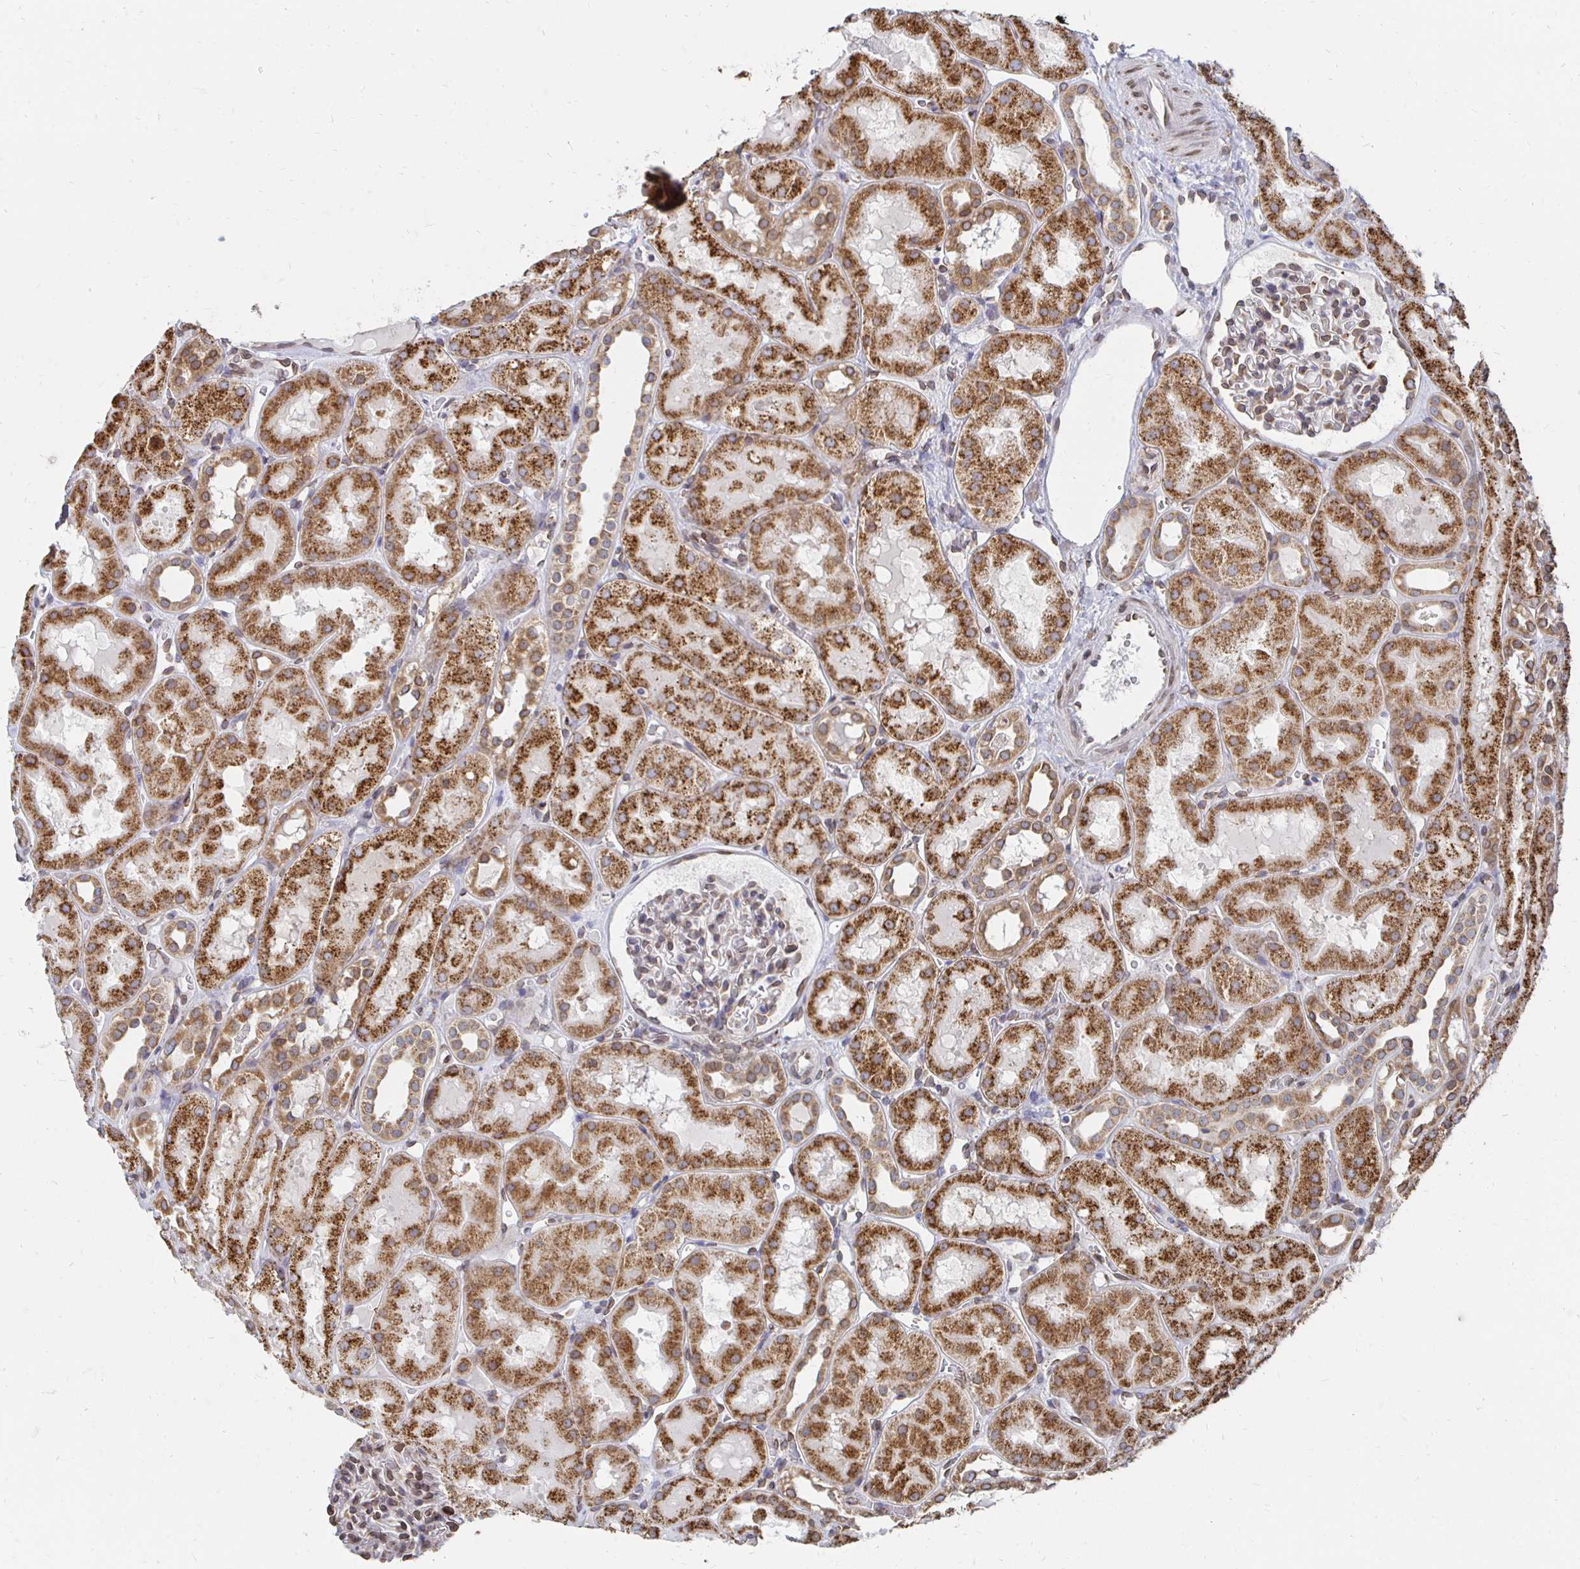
{"staining": {"intensity": "moderate", "quantity": "<25%", "location": "cytoplasmic/membranous,nuclear"}, "tissue": "kidney", "cell_type": "Cells in glomeruli", "image_type": "normal", "snomed": [{"axis": "morphology", "description": "Normal tissue, NOS"}, {"axis": "topography", "description": "Kidney"}, {"axis": "topography", "description": "Urinary bladder"}], "caption": "Immunohistochemistry (IHC) photomicrograph of unremarkable kidney: kidney stained using immunohistochemistry shows low levels of moderate protein expression localized specifically in the cytoplasmic/membranous,nuclear of cells in glomeruli, appearing as a cytoplasmic/membranous,nuclear brown color.", "gene": "PELI3", "patient": {"sex": "male", "age": 16}}